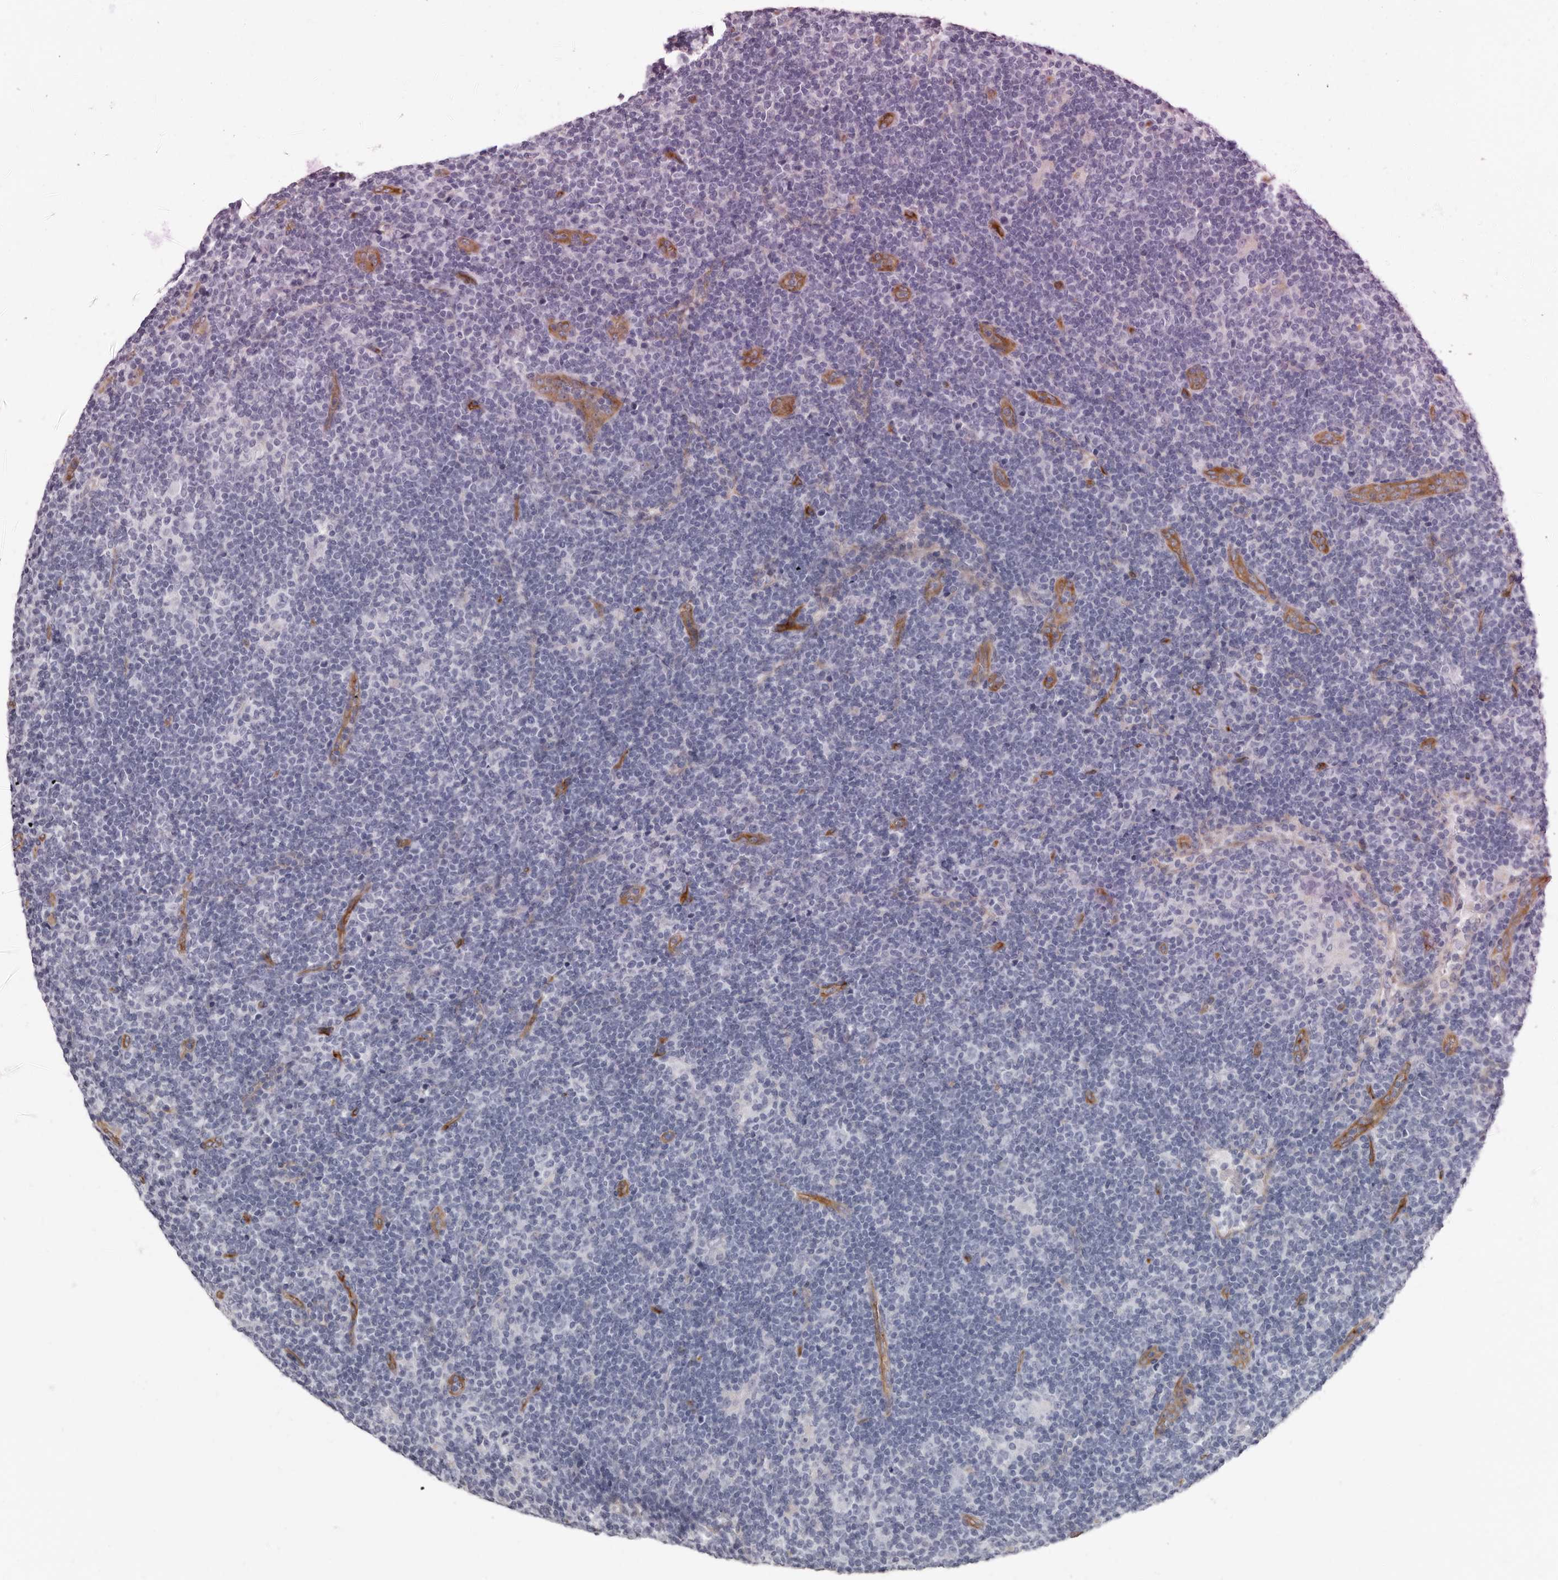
{"staining": {"intensity": "negative", "quantity": "none", "location": "none"}, "tissue": "lymphoma", "cell_type": "Tumor cells", "image_type": "cancer", "snomed": [{"axis": "morphology", "description": "Hodgkin's disease, NOS"}, {"axis": "topography", "description": "Lymph node"}], "caption": "Lymphoma was stained to show a protein in brown. There is no significant staining in tumor cells.", "gene": "ADGRL4", "patient": {"sex": "female", "age": 57}}